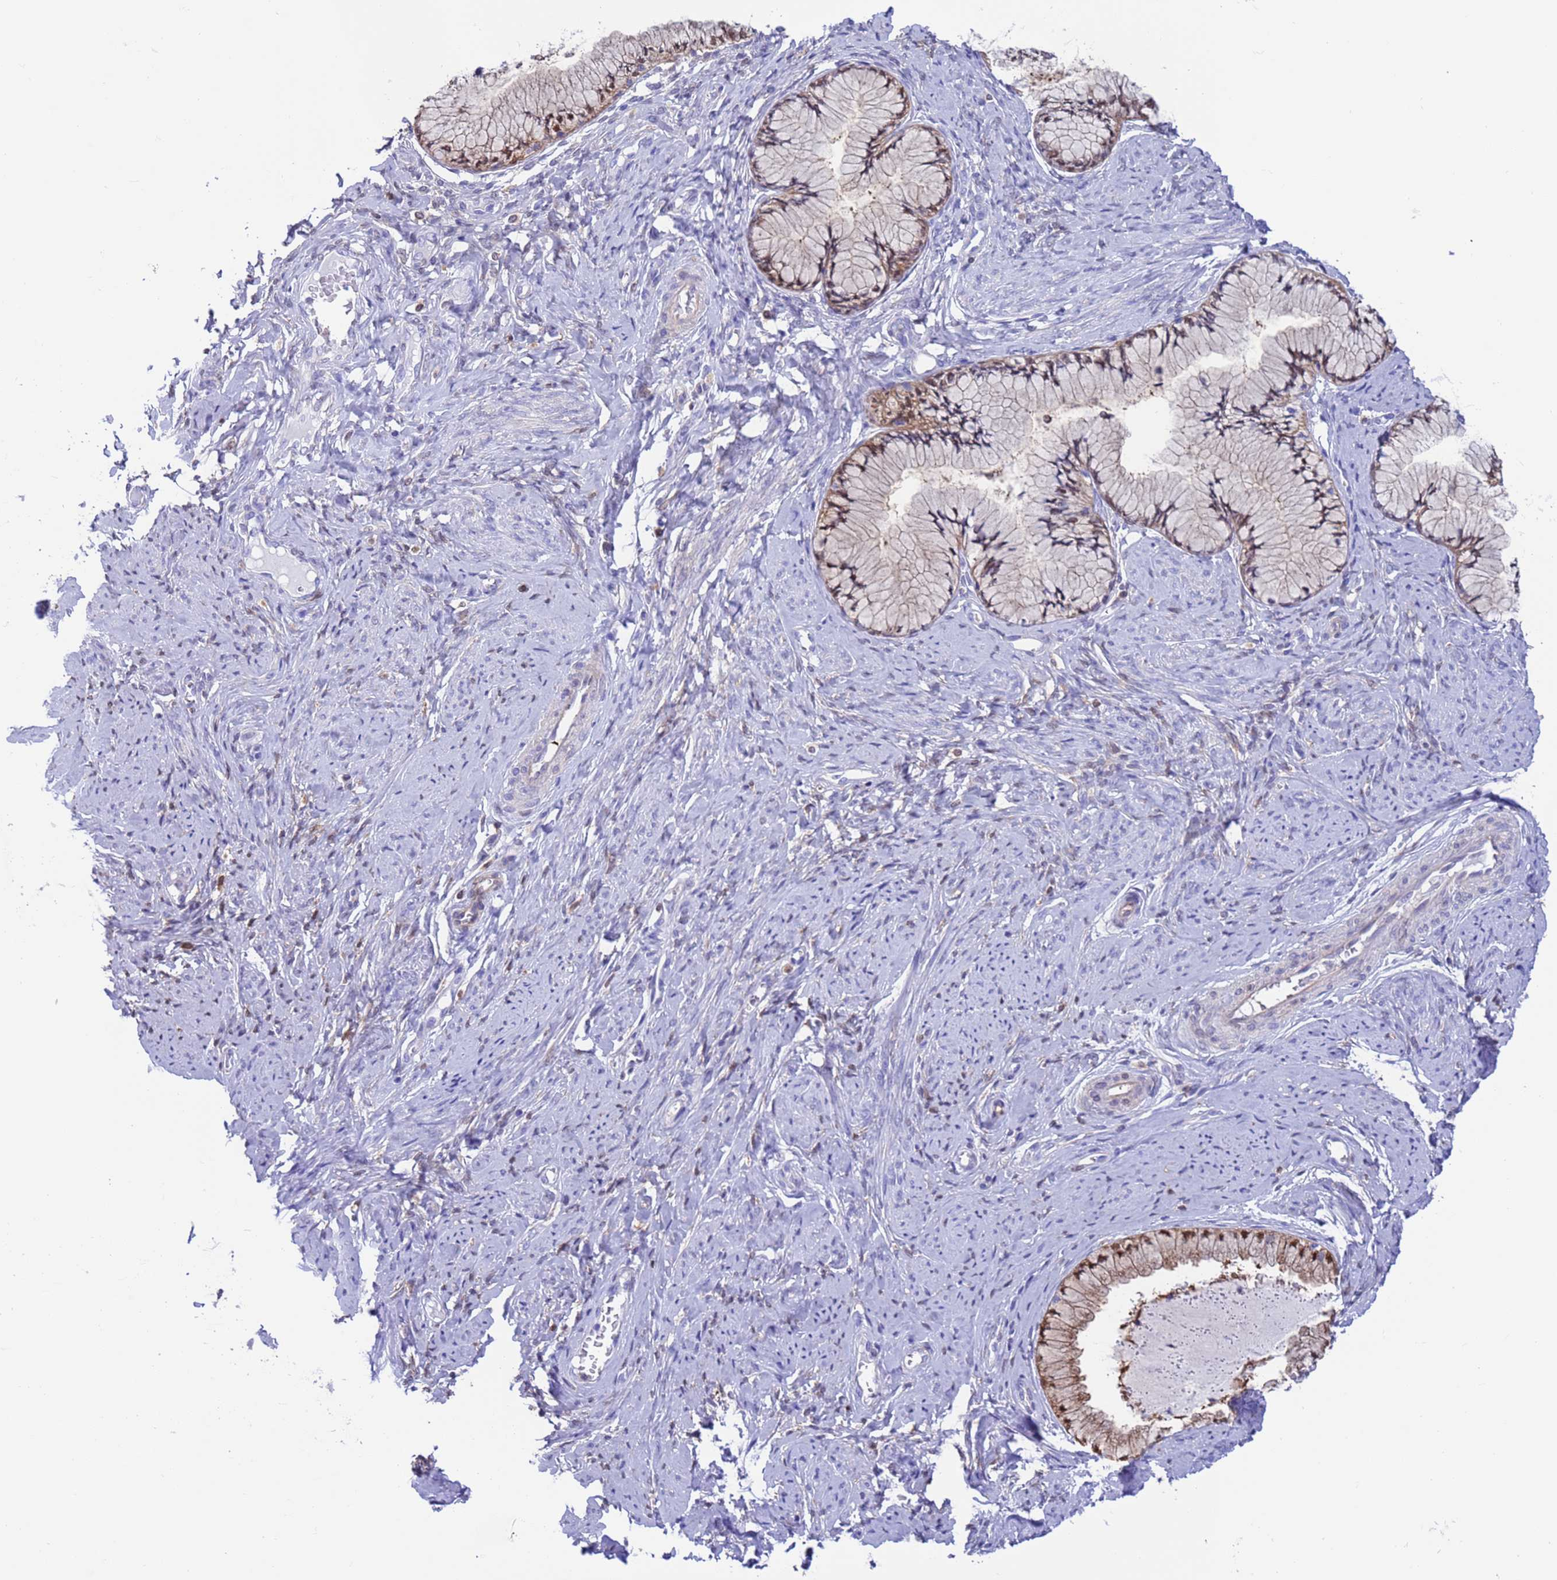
{"staining": {"intensity": "moderate", "quantity": "25%-75%", "location": "cytoplasmic/membranous"}, "tissue": "cervix", "cell_type": "Glandular cells", "image_type": "normal", "snomed": [{"axis": "morphology", "description": "Normal tissue, NOS"}, {"axis": "topography", "description": "Cervix"}], "caption": "Glandular cells reveal medium levels of moderate cytoplasmic/membranous positivity in approximately 25%-75% of cells in normal human cervix.", "gene": "C6orf47", "patient": {"sex": "female", "age": 42}}